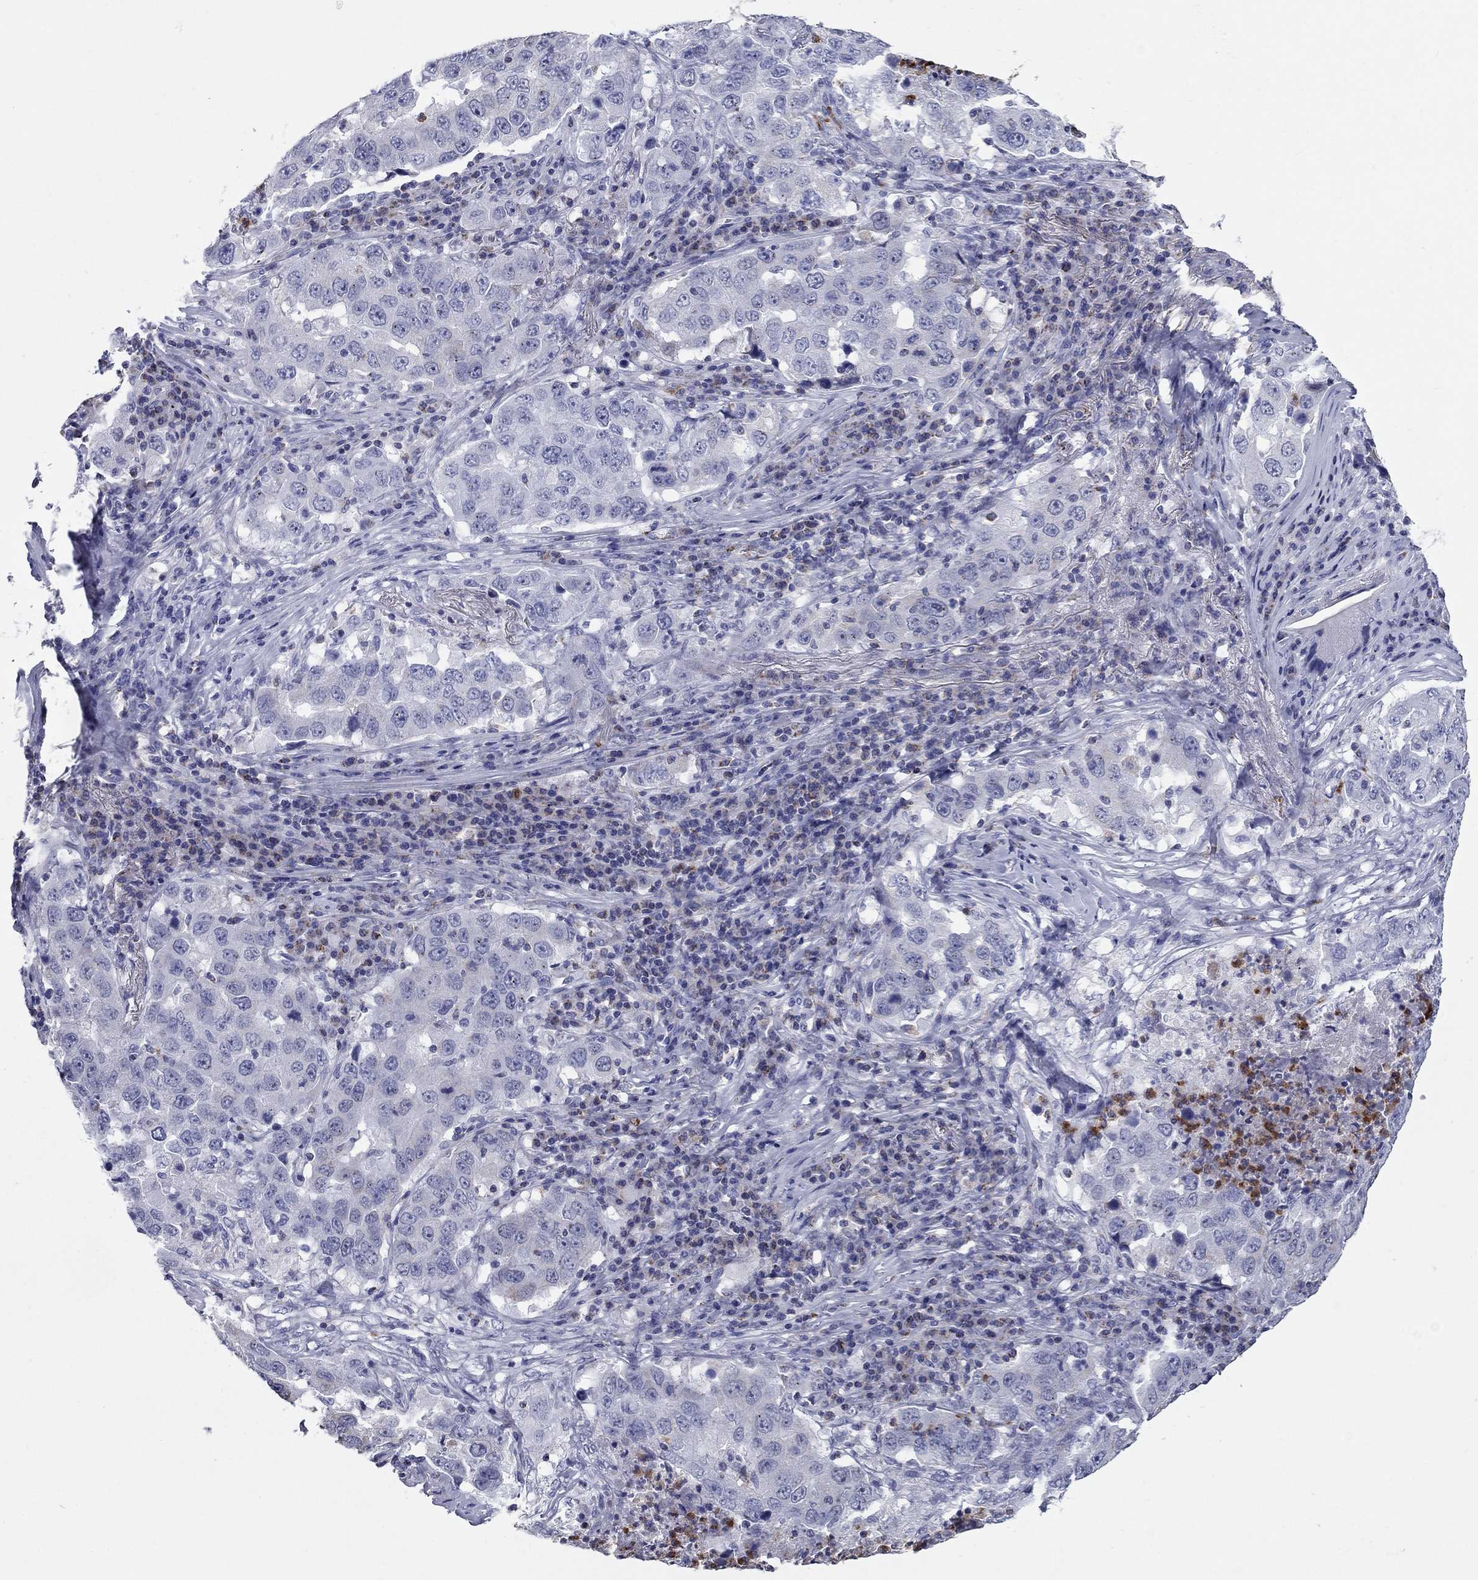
{"staining": {"intensity": "negative", "quantity": "none", "location": "none"}, "tissue": "lung cancer", "cell_type": "Tumor cells", "image_type": "cancer", "snomed": [{"axis": "morphology", "description": "Adenocarcinoma, NOS"}, {"axis": "topography", "description": "Lung"}], "caption": "Human lung cancer (adenocarcinoma) stained for a protein using IHC displays no staining in tumor cells.", "gene": "NDUFA4L2", "patient": {"sex": "male", "age": 73}}